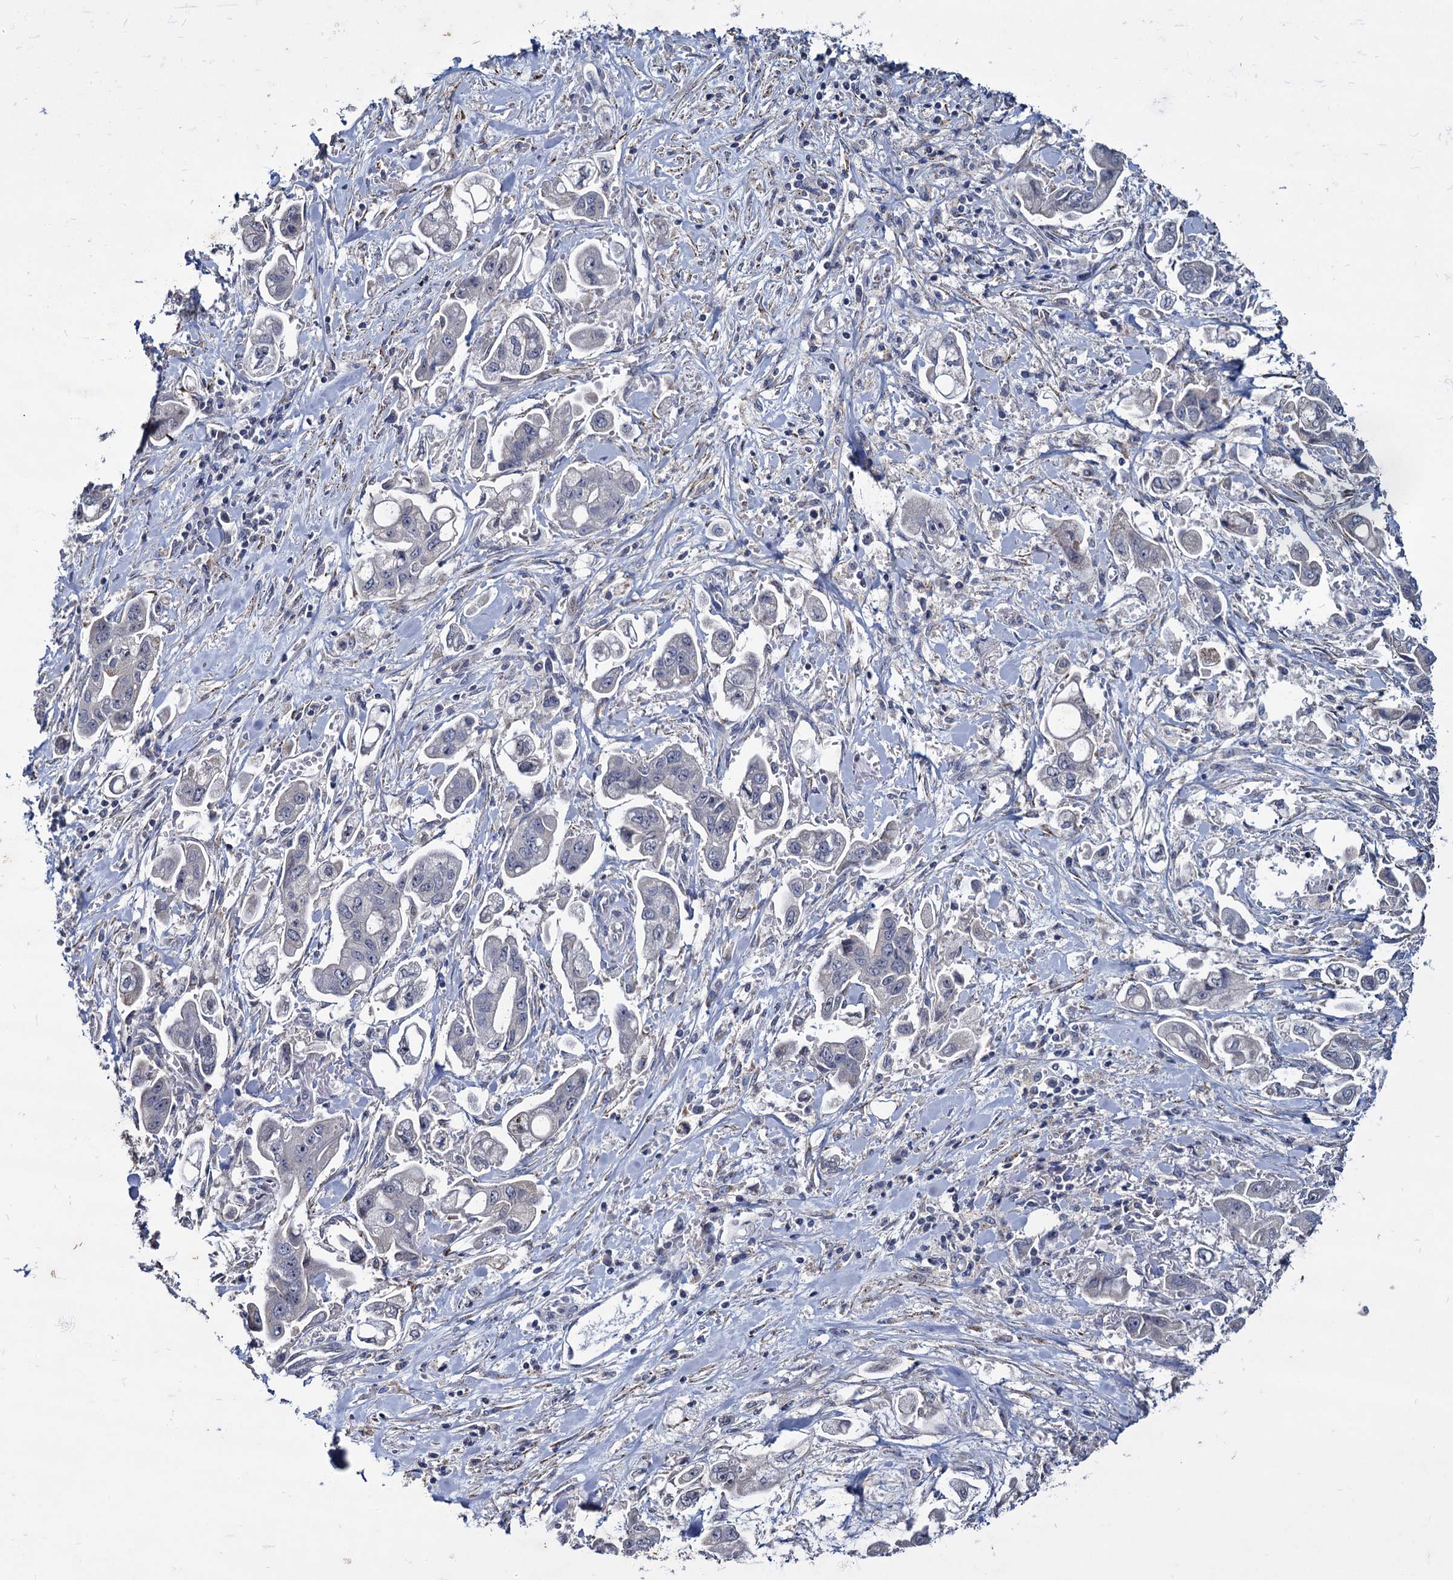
{"staining": {"intensity": "negative", "quantity": "none", "location": "none"}, "tissue": "stomach cancer", "cell_type": "Tumor cells", "image_type": "cancer", "snomed": [{"axis": "morphology", "description": "Adenocarcinoma, NOS"}, {"axis": "topography", "description": "Stomach"}], "caption": "This photomicrograph is of stomach adenocarcinoma stained with immunohistochemistry (IHC) to label a protein in brown with the nuclei are counter-stained blue. There is no positivity in tumor cells.", "gene": "RPUSD4", "patient": {"sex": "male", "age": 62}}